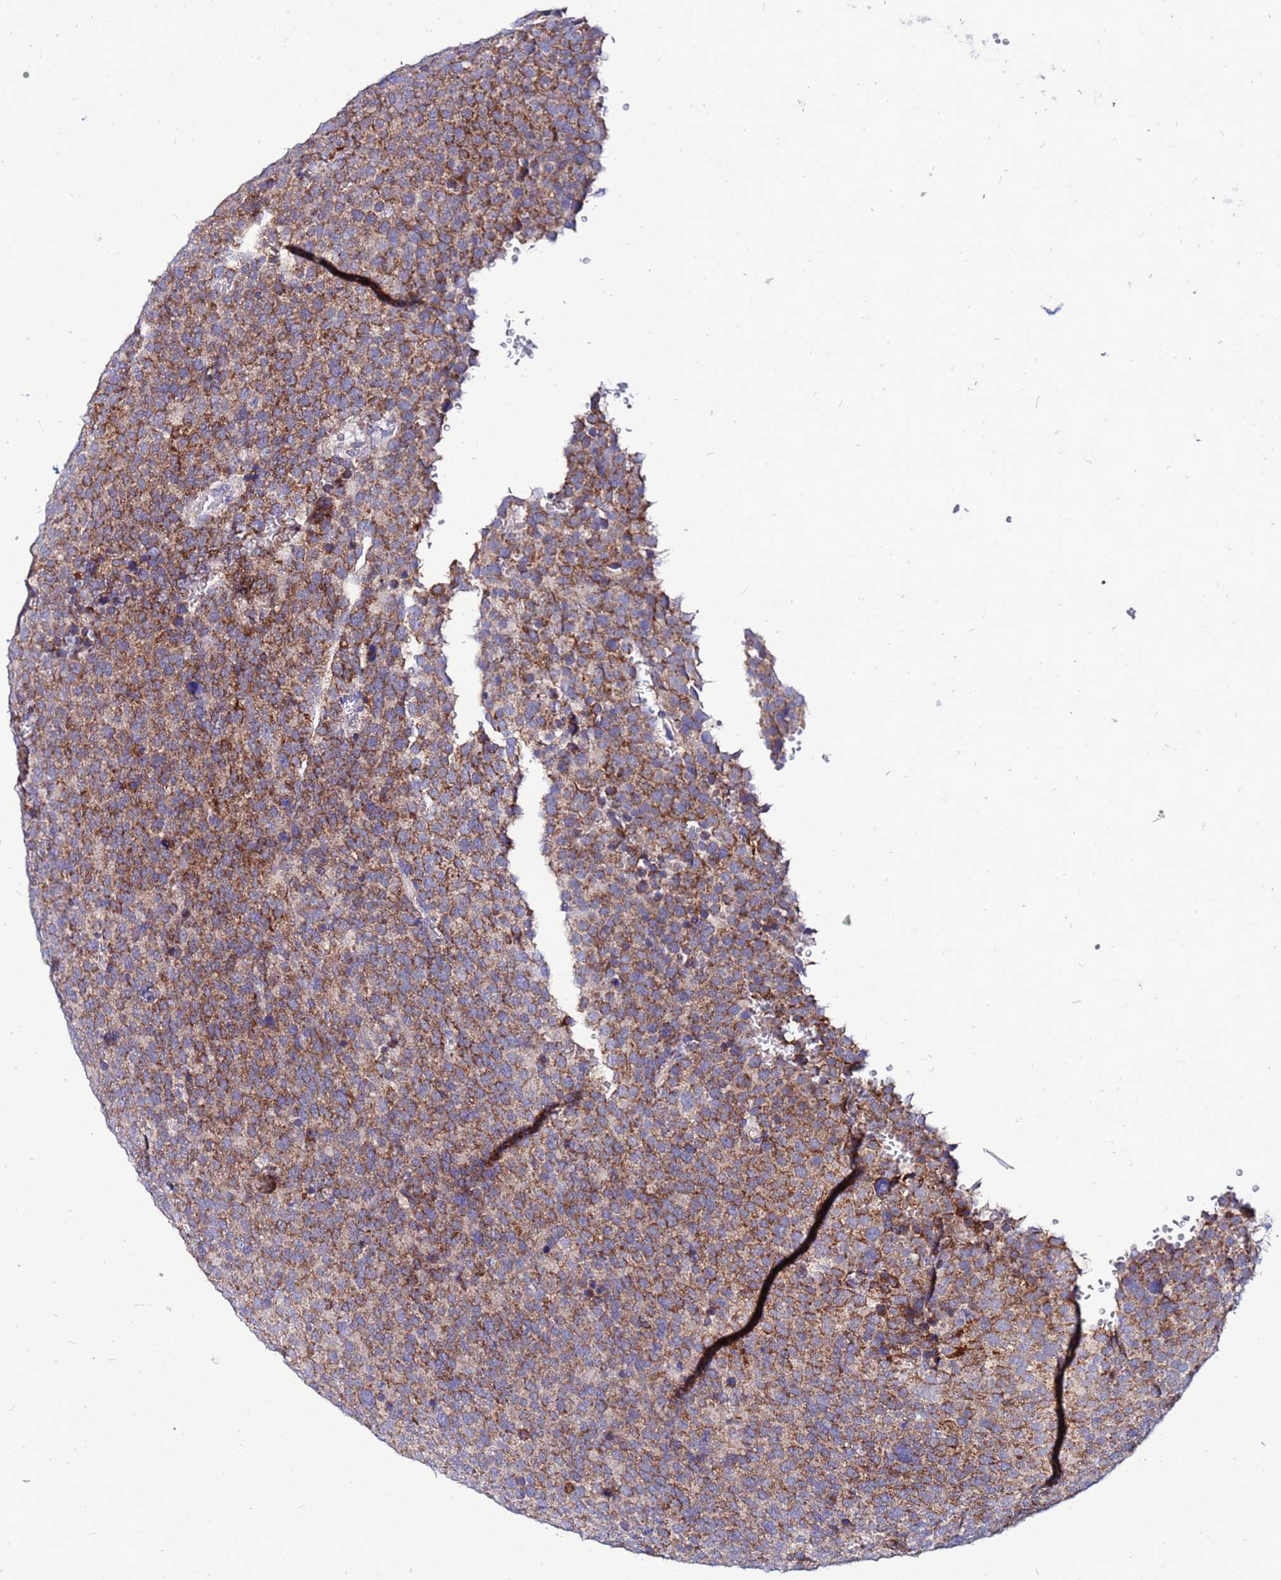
{"staining": {"intensity": "moderate", "quantity": ">75%", "location": "cytoplasmic/membranous"}, "tissue": "testis cancer", "cell_type": "Tumor cells", "image_type": "cancer", "snomed": [{"axis": "morphology", "description": "Seminoma, NOS"}, {"axis": "topography", "description": "Testis"}], "caption": "A brown stain shows moderate cytoplasmic/membranous positivity of a protein in human testis cancer (seminoma) tumor cells.", "gene": "FAHD2A", "patient": {"sex": "male", "age": 71}}